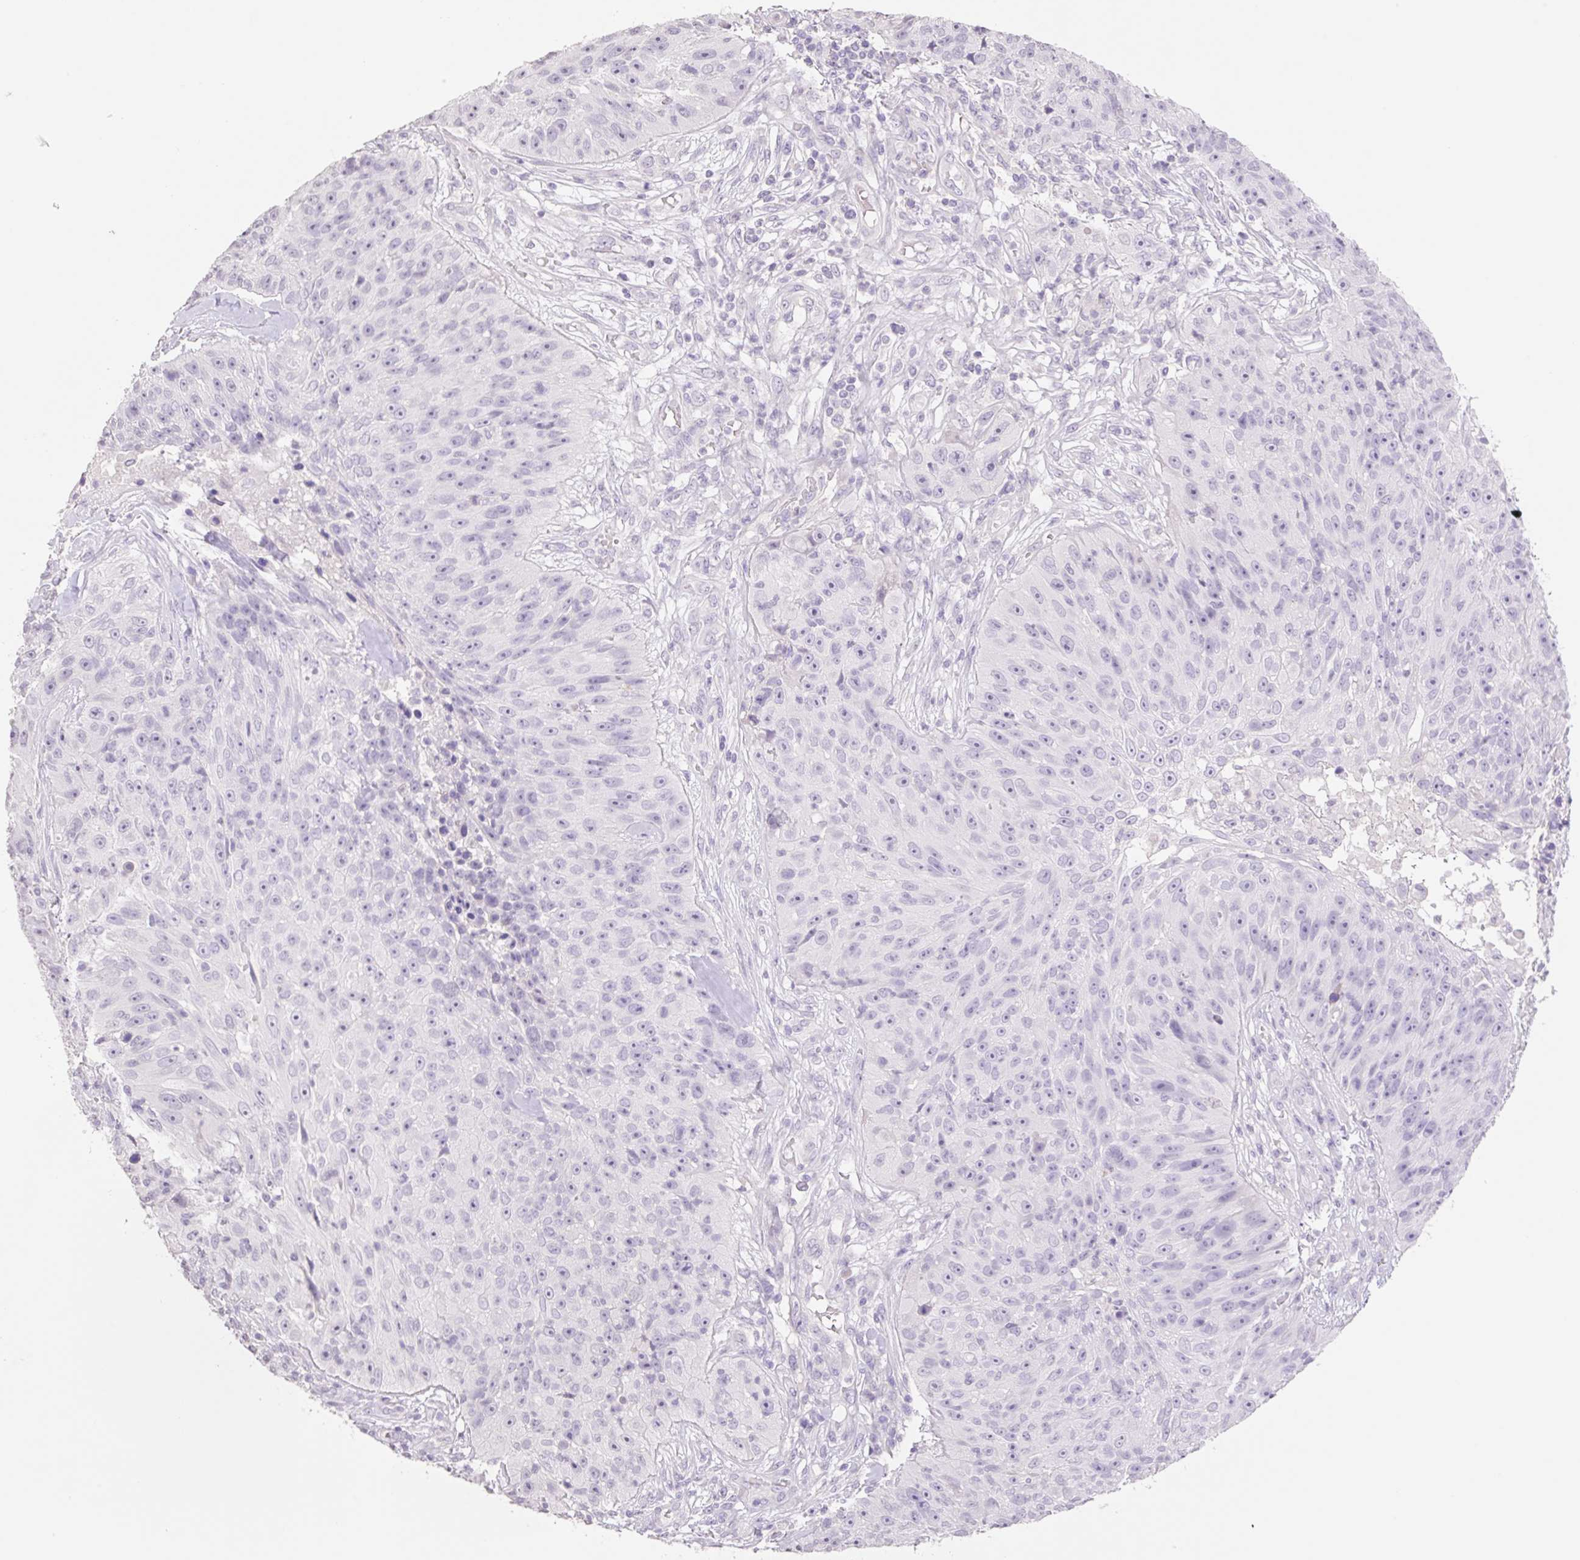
{"staining": {"intensity": "negative", "quantity": "none", "location": "none"}, "tissue": "skin cancer", "cell_type": "Tumor cells", "image_type": "cancer", "snomed": [{"axis": "morphology", "description": "Squamous cell carcinoma, NOS"}, {"axis": "topography", "description": "Skin"}], "caption": "Immunohistochemical staining of human skin cancer reveals no significant staining in tumor cells. Brightfield microscopy of IHC stained with DAB (3,3'-diaminobenzidine) (brown) and hematoxylin (blue), captured at high magnification.", "gene": "HCRTR2", "patient": {"sex": "female", "age": 87}}